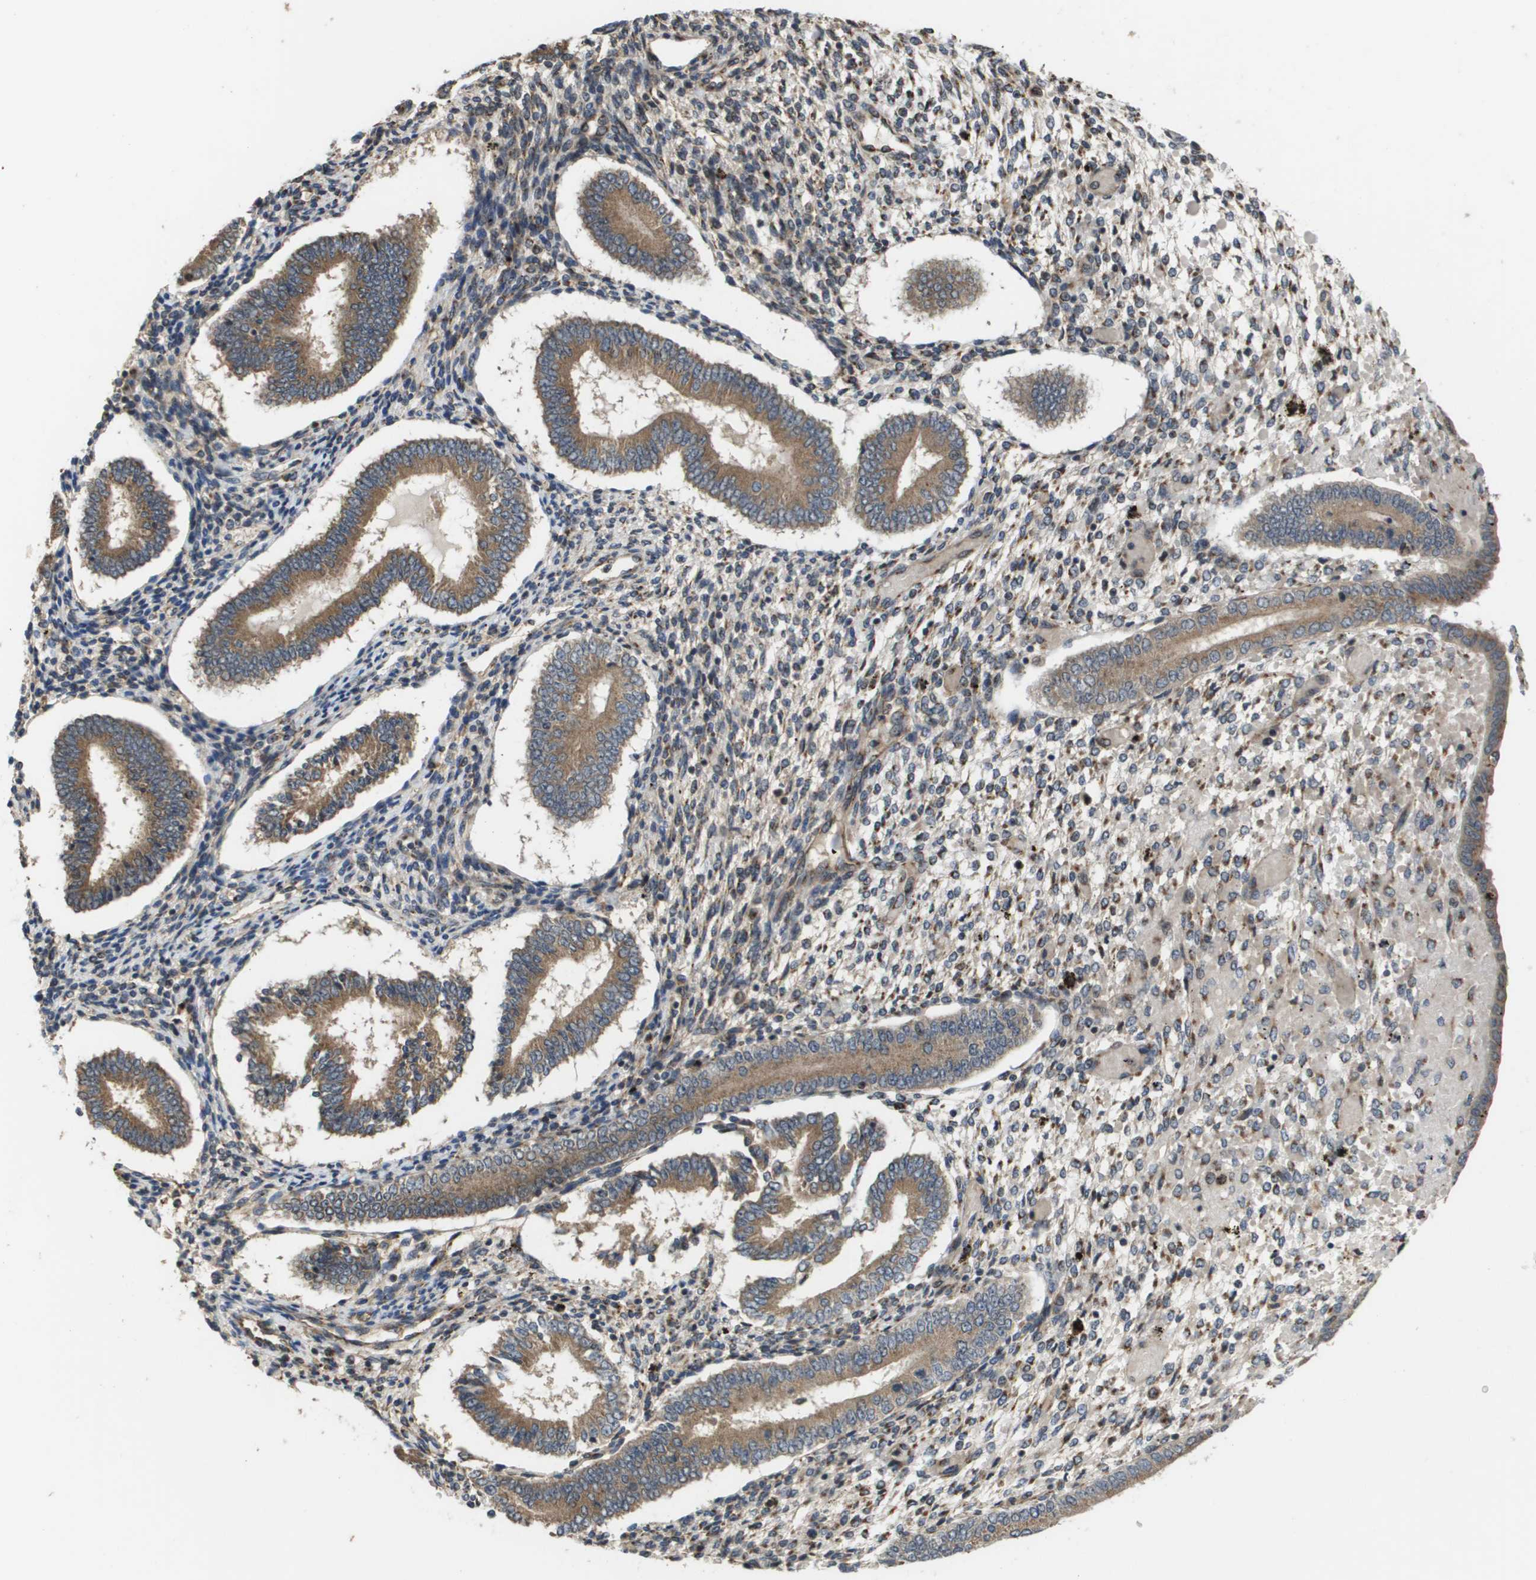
{"staining": {"intensity": "weak", "quantity": "<25%", "location": "cytoplasmic/membranous"}, "tissue": "endometrium", "cell_type": "Cells in endometrial stroma", "image_type": "normal", "snomed": [{"axis": "morphology", "description": "Normal tissue, NOS"}, {"axis": "topography", "description": "Endometrium"}], "caption": "The photomicrograph demonstrates no significant expression in cells in endometrial stroma of endometrium.", "gene": "PCK1", "patient": {"sex": "female", "age": 42}}